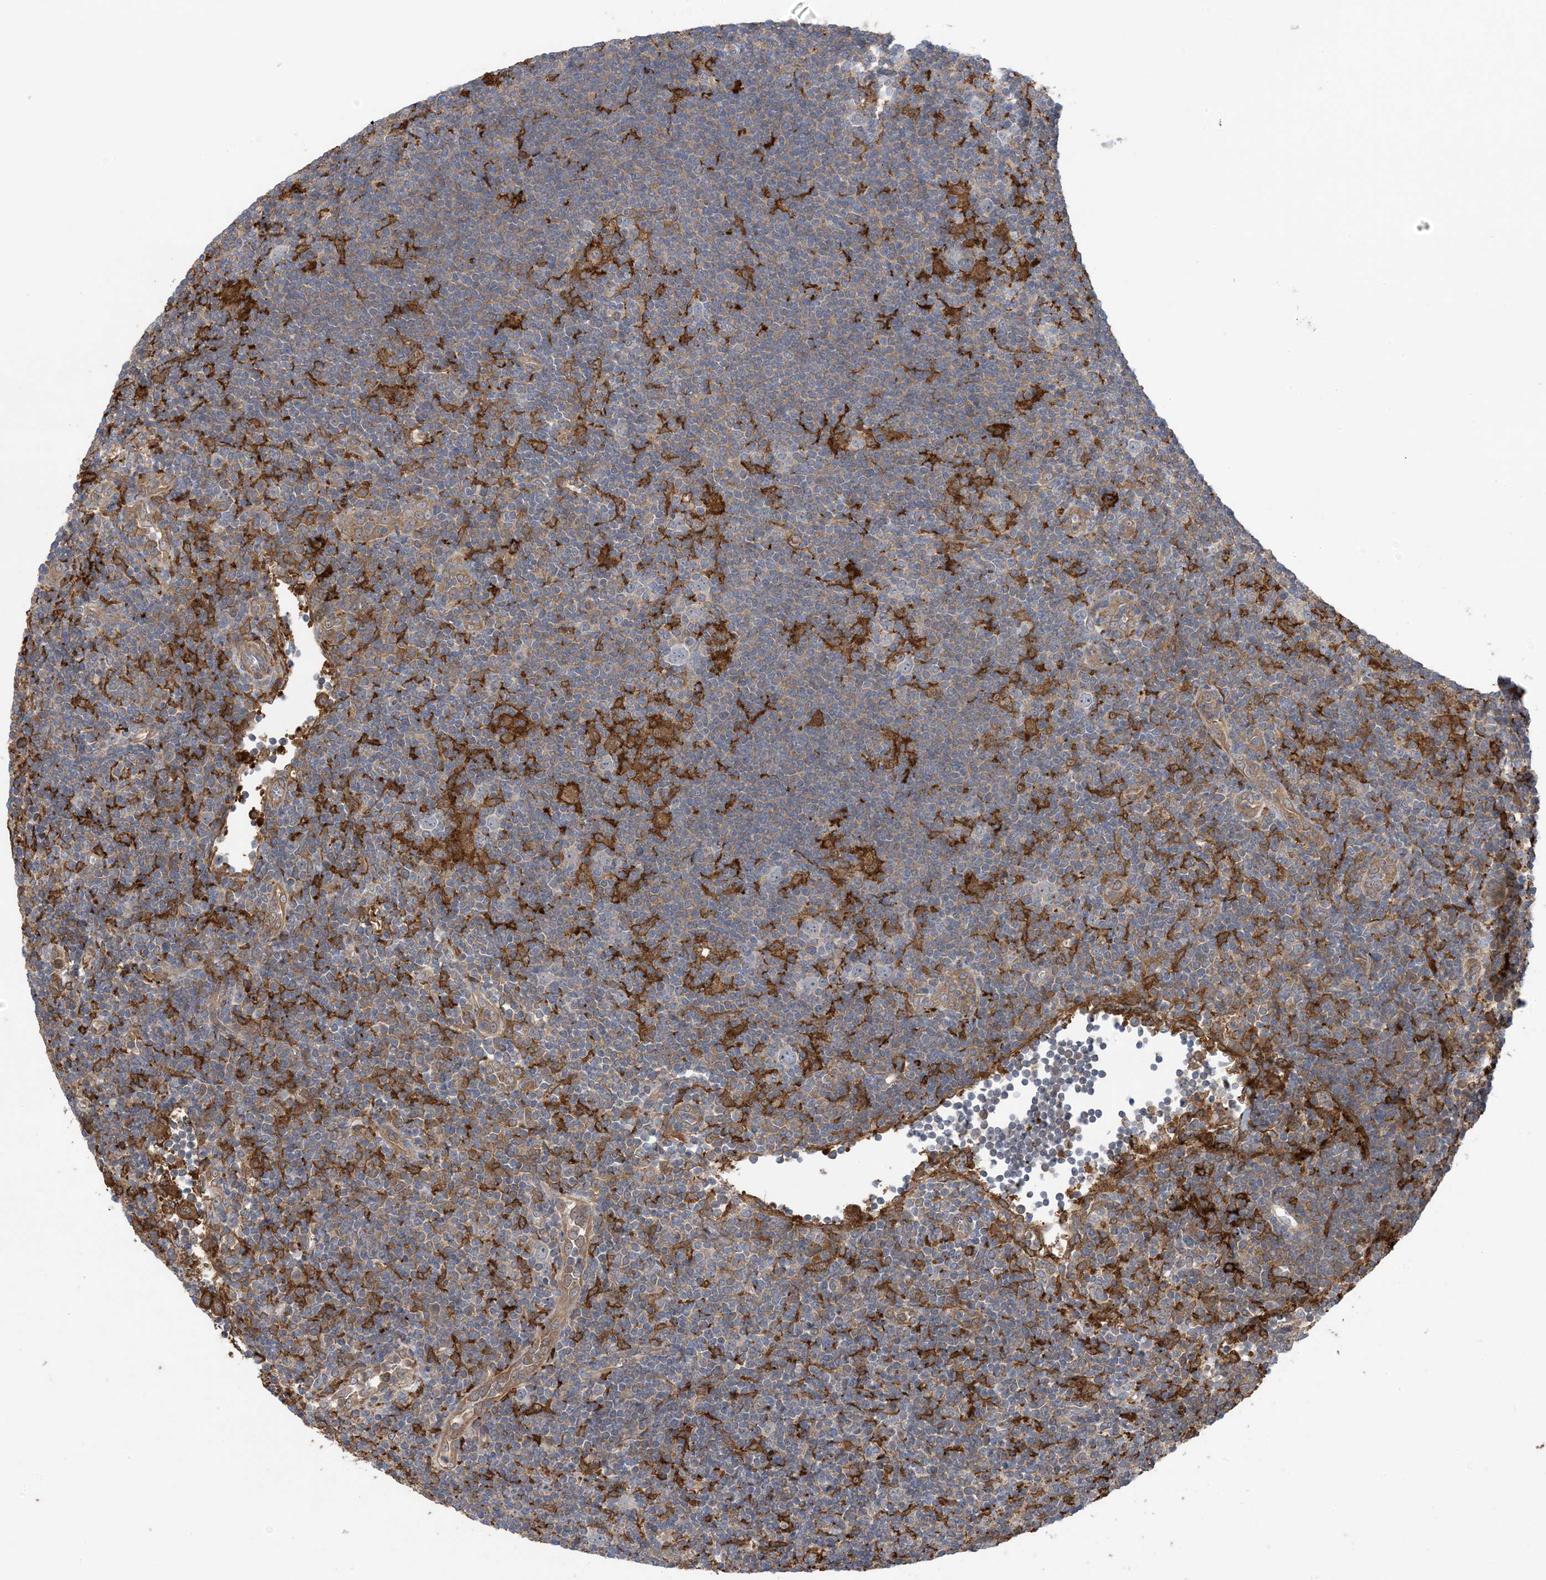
{"staining": {"intensity": "negative", "quantity": "none", "location": "none"}, "tissue": "lymphoma", "cell_type": "Tumor cells", "image_type": "cancer", "snomed": [{"axis": "morphology", "description": "Hodgkin's disease, NOS"}, {"axis": "topography", "description": "Lymph node"}], "caption": "A histopathology image of Hodgkin's disease stained for a protein shows no brown staining in tumor cells.", "gene": "HS1BP3", "patient": {"sex": "female", "age": 57}}